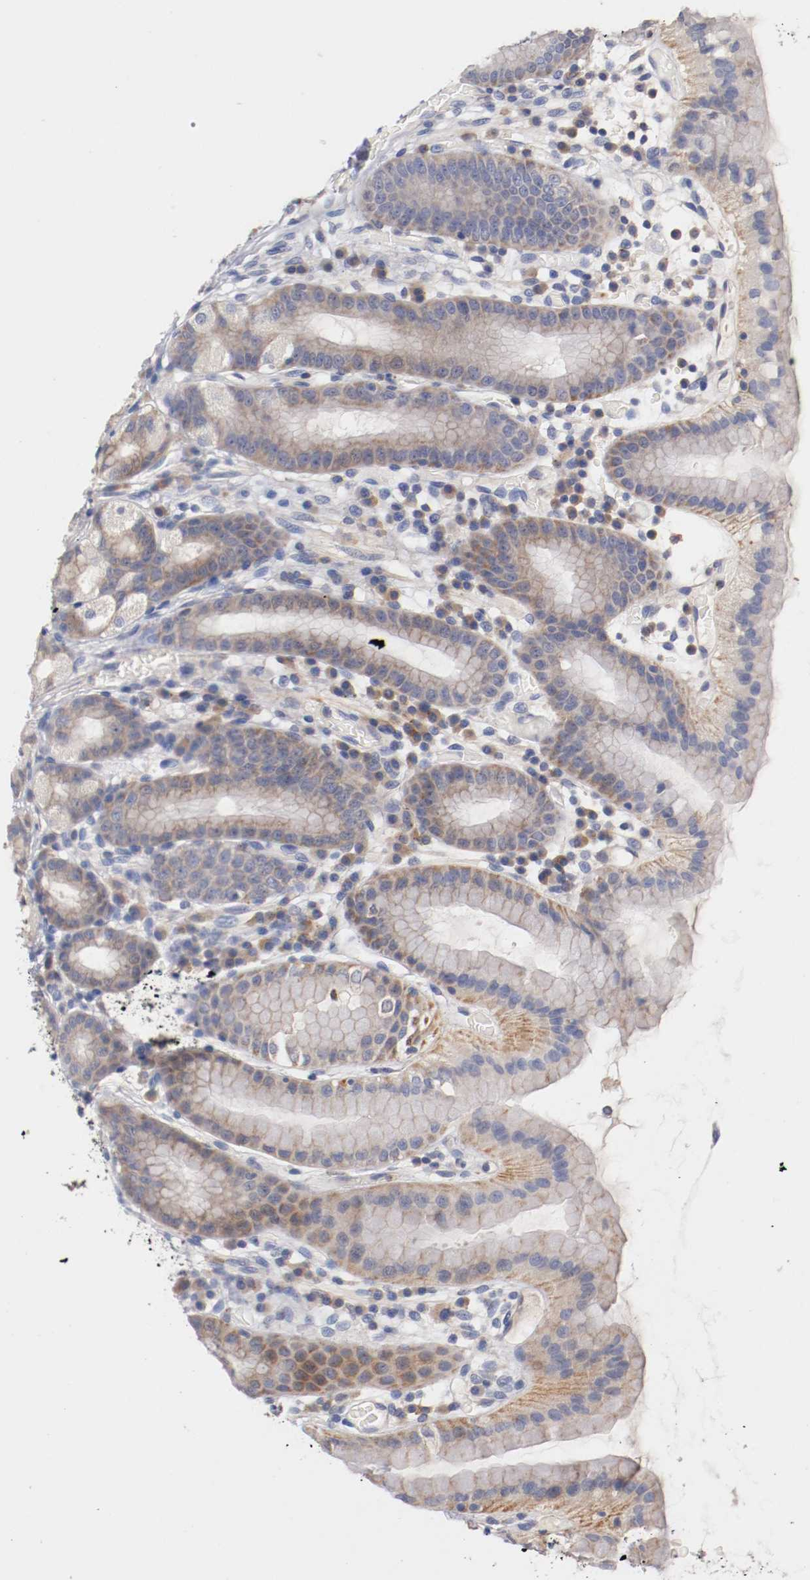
{"staining": {"intensity": "moderate", "quantity": "25%-75%", "location": "cytoplasmic/membranous"}, "tissue": "stomach", "cell_type": "Glandular cells", "image_type": "normal", "snomed": [{"axis": "morphology", "description": "Normal tissue, NOS"}, {"axis": "topography", "description": "Stomach, upper"}], "caption": "Brown immunohistochemical staining in benign stomach shows moderate cytoplasmic/membranous staining in about 25%-75% of glandular cells.", "gene": "SEMA5A", "patient": {"sex": "male", "age": 68}}